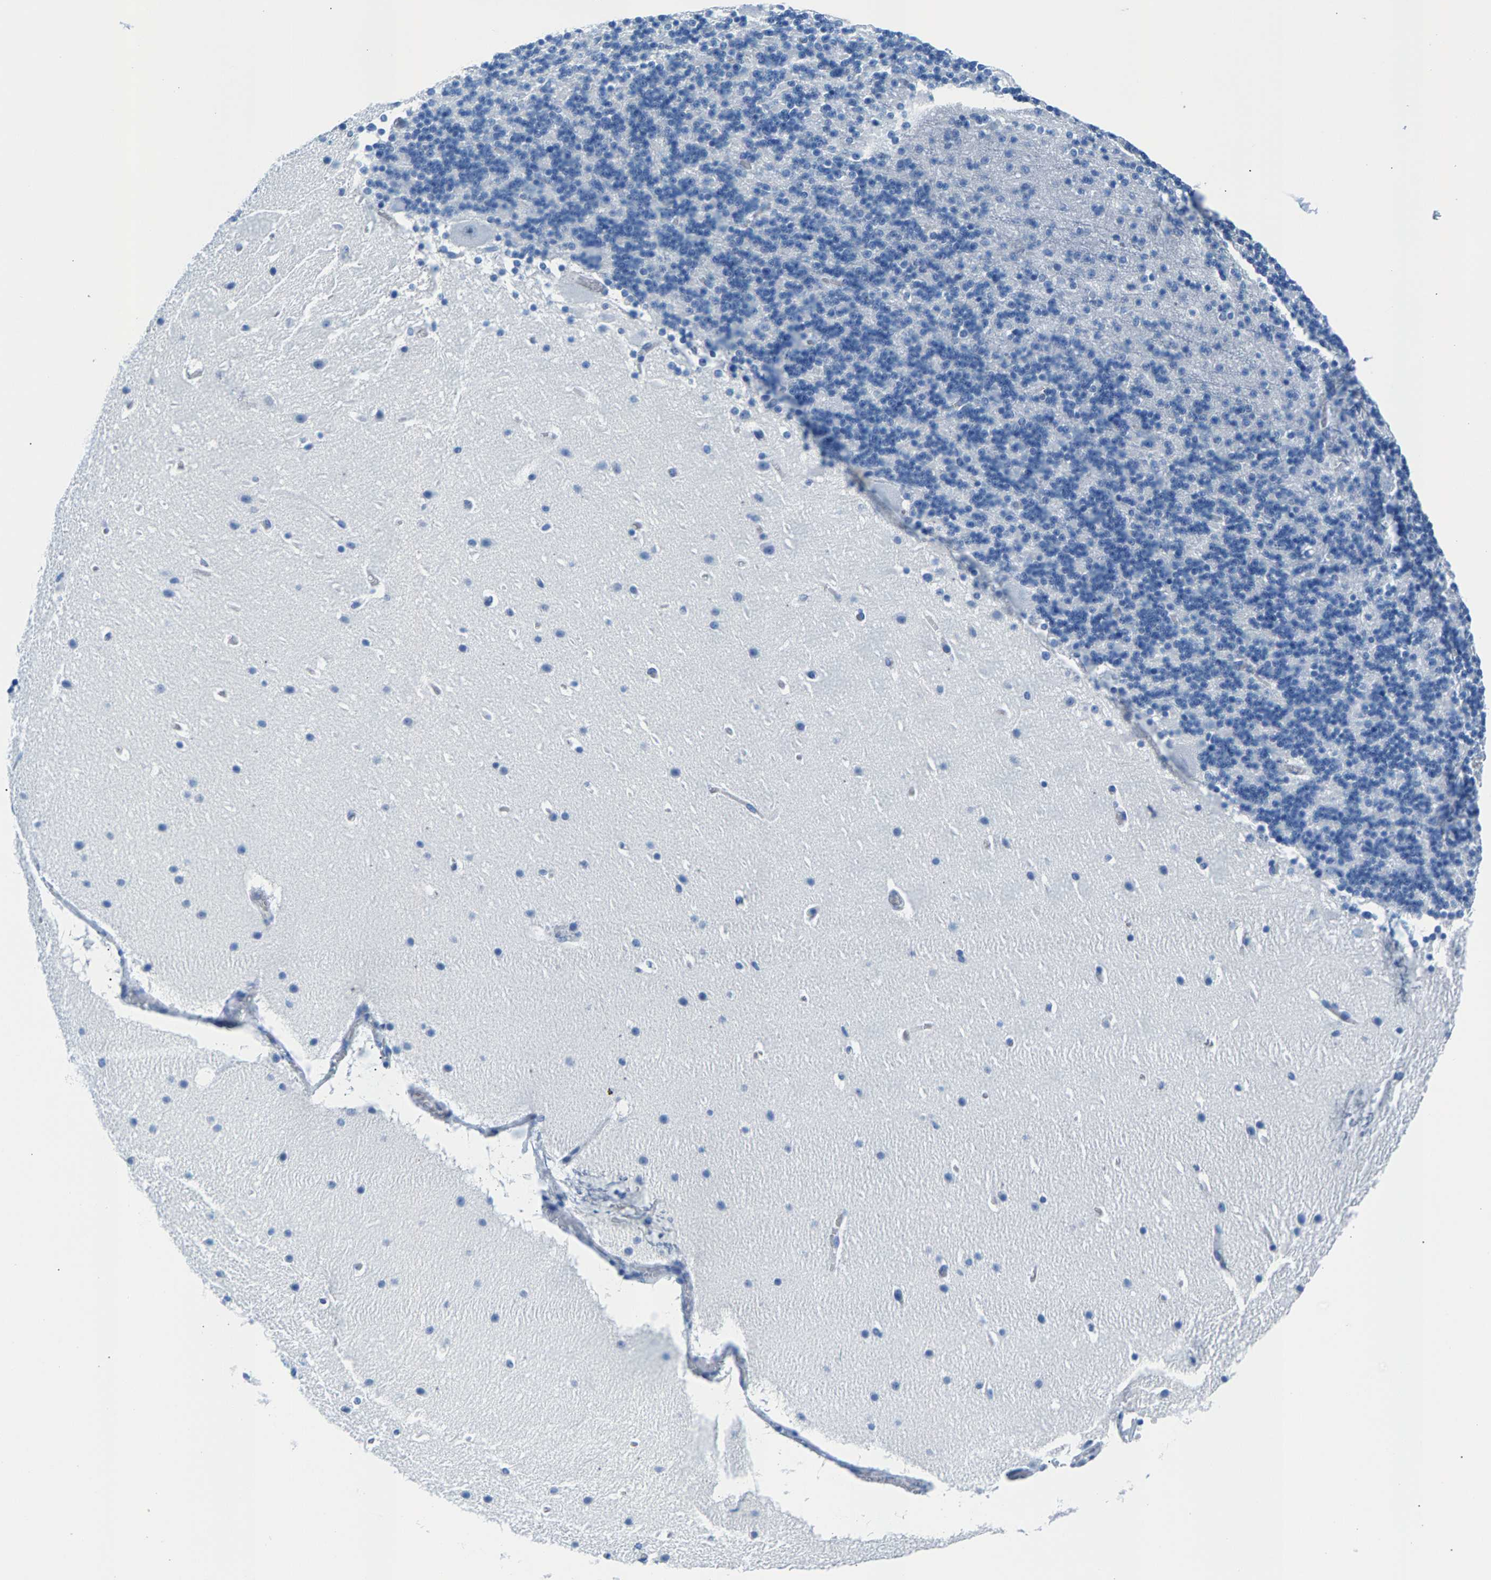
{"staining": {"intensity": "negative", "quantity": "none", "location": "none"}, "tissue": "cerebellum", "cell_type": "Cells in granular layer", "image_type": "normal", "snomed": [{"axis": "morphology", "description": "Normal tissue, NOS"}, {"axis": "topography", "description": "Cerebellum"}], "caption": "IHC of normal human cerebellum shows no staining in cells in granular layer.", "gene": "CPS1", "patient": {"sex": "male", "age": 45}}